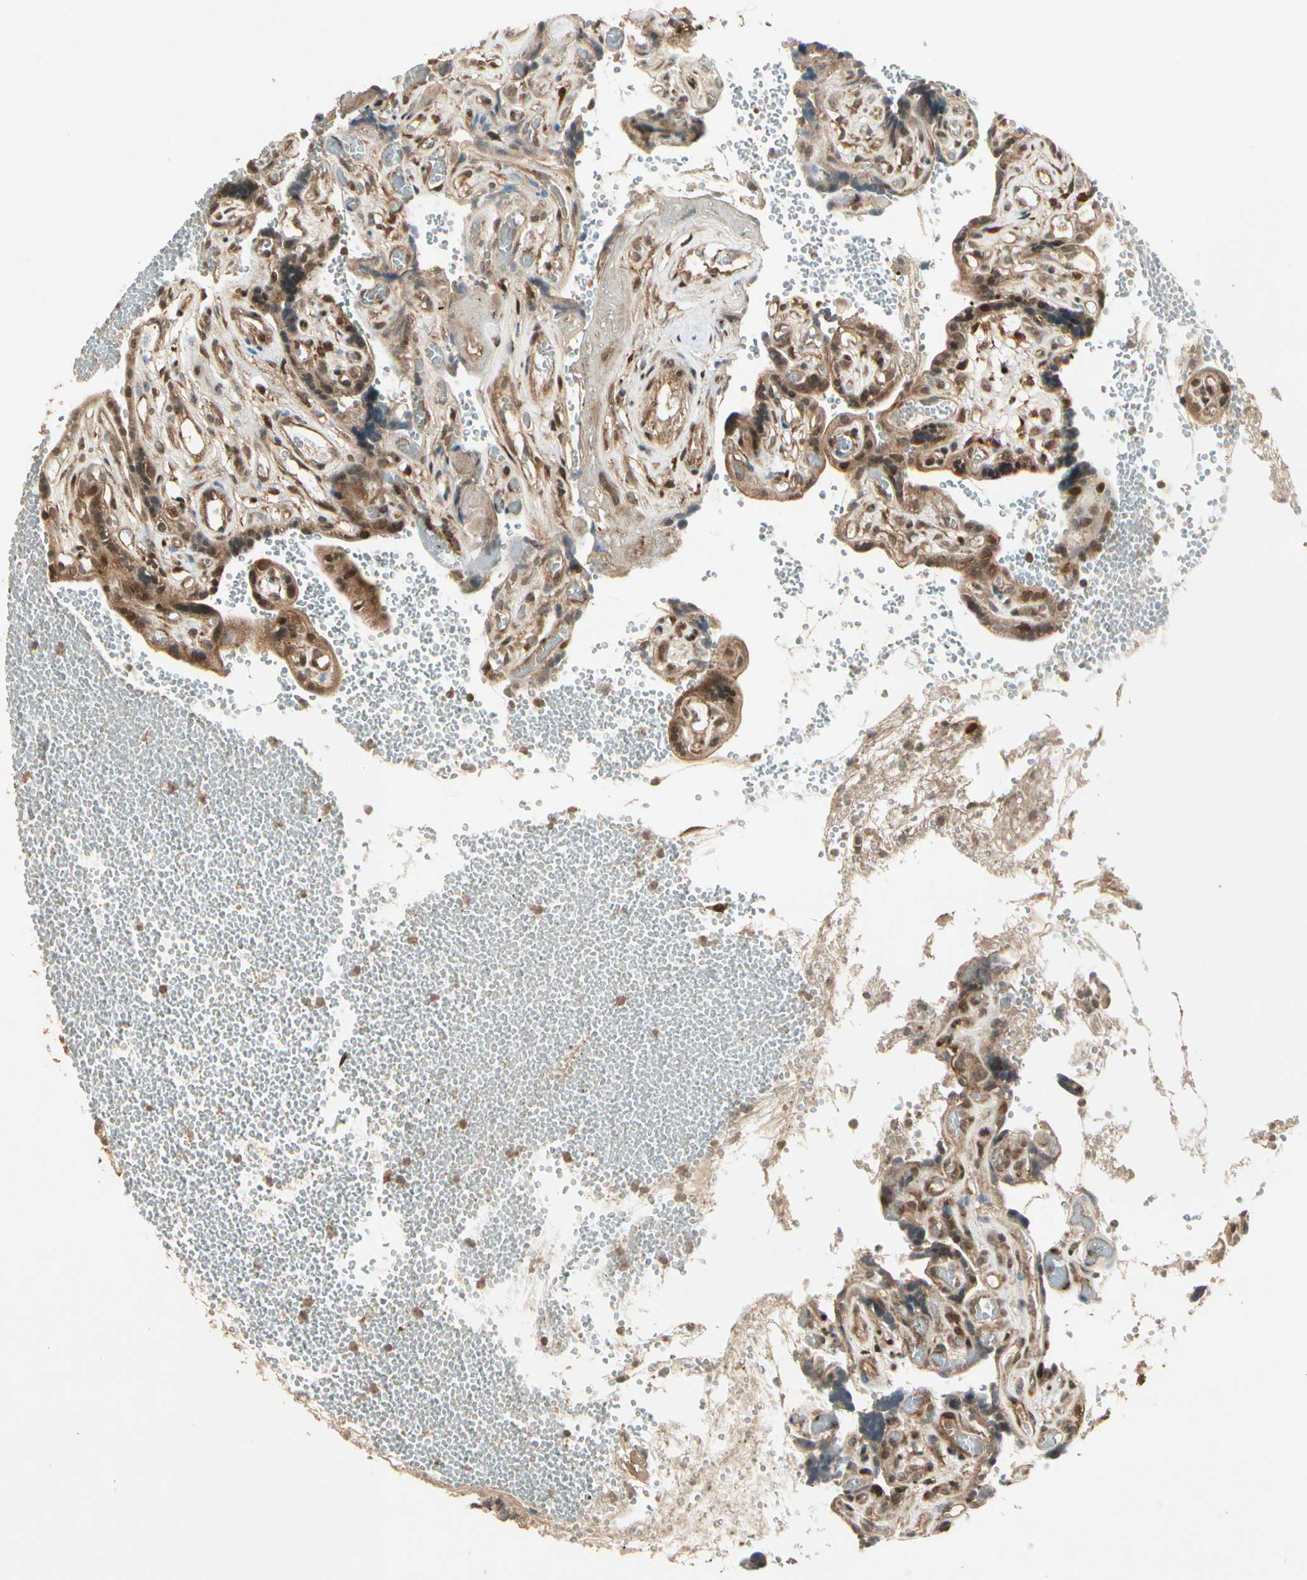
{"staining": {"intensity": "strong", "quantity": ">75%", "location": "cytoplasmic/membranous,nuclear"}, "tissue": "placenta", "cell_type": "Decidual cells", "image_type": "normal", "snomed": [{"axis": "morphology", "description": "Normal tissue, NOS"}, {"axis": "topography", "description": "Placenta"}], "caption": "Immunohistochemical staining of unremarkable placenta displays >75% levels of strong cytoplasmic/membranous,nuclear protein expression in about >75% of decidual cells.", "gene": "GLUL", "patient": {"sex": "female", "age": 30}}